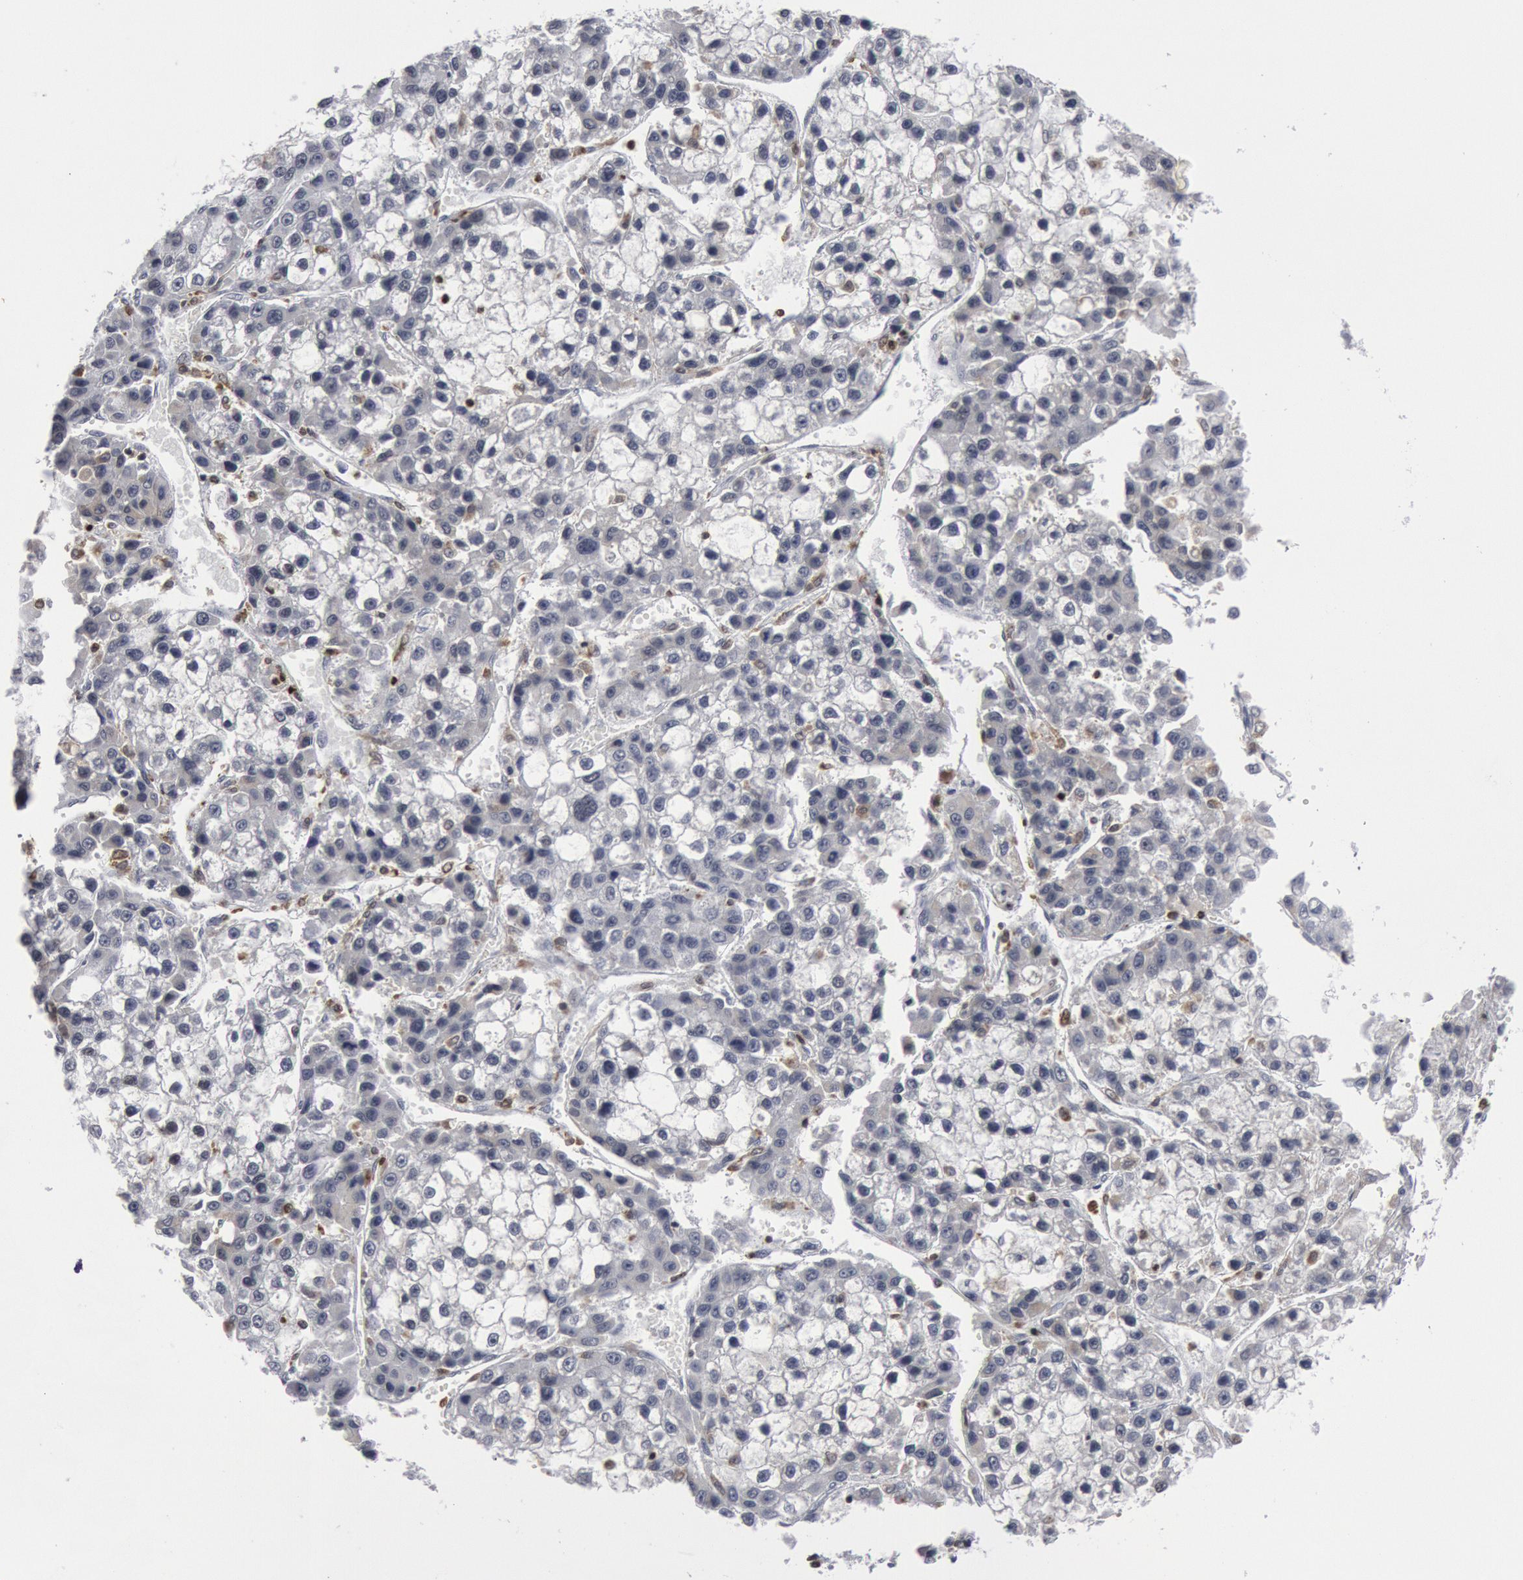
{"staining": {"intensity": "negative", "quantity": "none", "location": "none"}, "tissue": "liver cancer", "cell_type": "Tumor cells", "image_type": "cancer", "snomed": [{"axis": "morphology", "description": "Carcinoma, Hepatocellular, NOS"}, {"axis": "topography", "description": "Liver"}], "caption": "Tumor cells are negative for brown protein staining in liver cancer (hepatocellular carcinoma).", "gene": "PTPN6", "patient": {"sex": "female", "age": 66}}